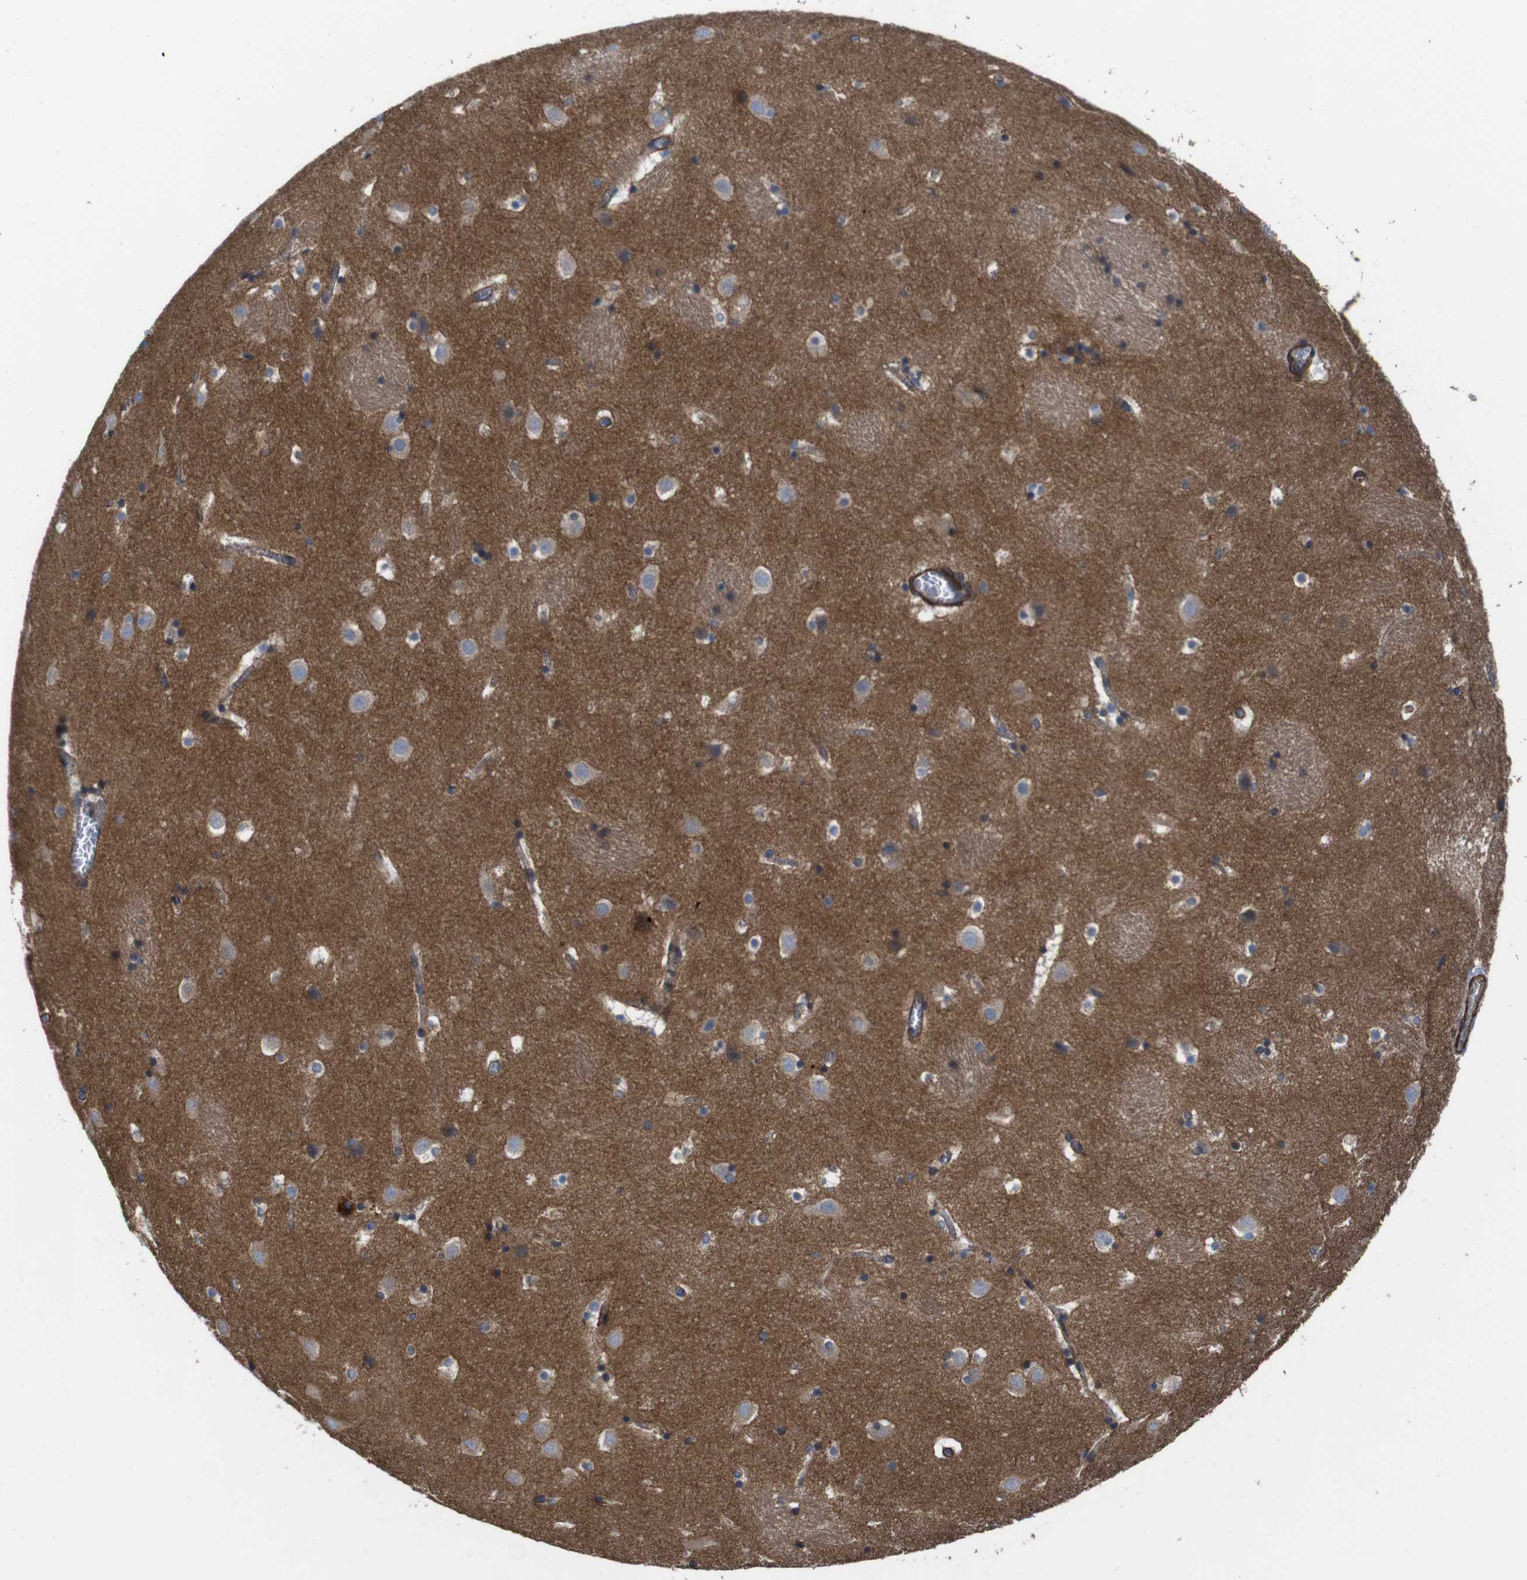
{"staining": {"intensity": "moderate", "quantity": "<25%", "location": "cytoplasmic/membranous"}, "tissue": "caudate", "cell_type": "Glial cells", "image_type": "normal", "snomed": [{"axis": "morphology", "description": "Normal tissue, NOS"}, {"axis": "topography", "description": "Lateral ventricle wall"}], "caption": "Brown immunohistochemical staining in benign human caudate reveals moderate cytoplasmic/membranous expression in about <25% of glial cells. (Stains: DAB in brown, nuclei in blue, Microscopy: brightfield microscopy at high magnification).", "gene": "GGT7", "patient": {"sex": "male", "age": 45}}